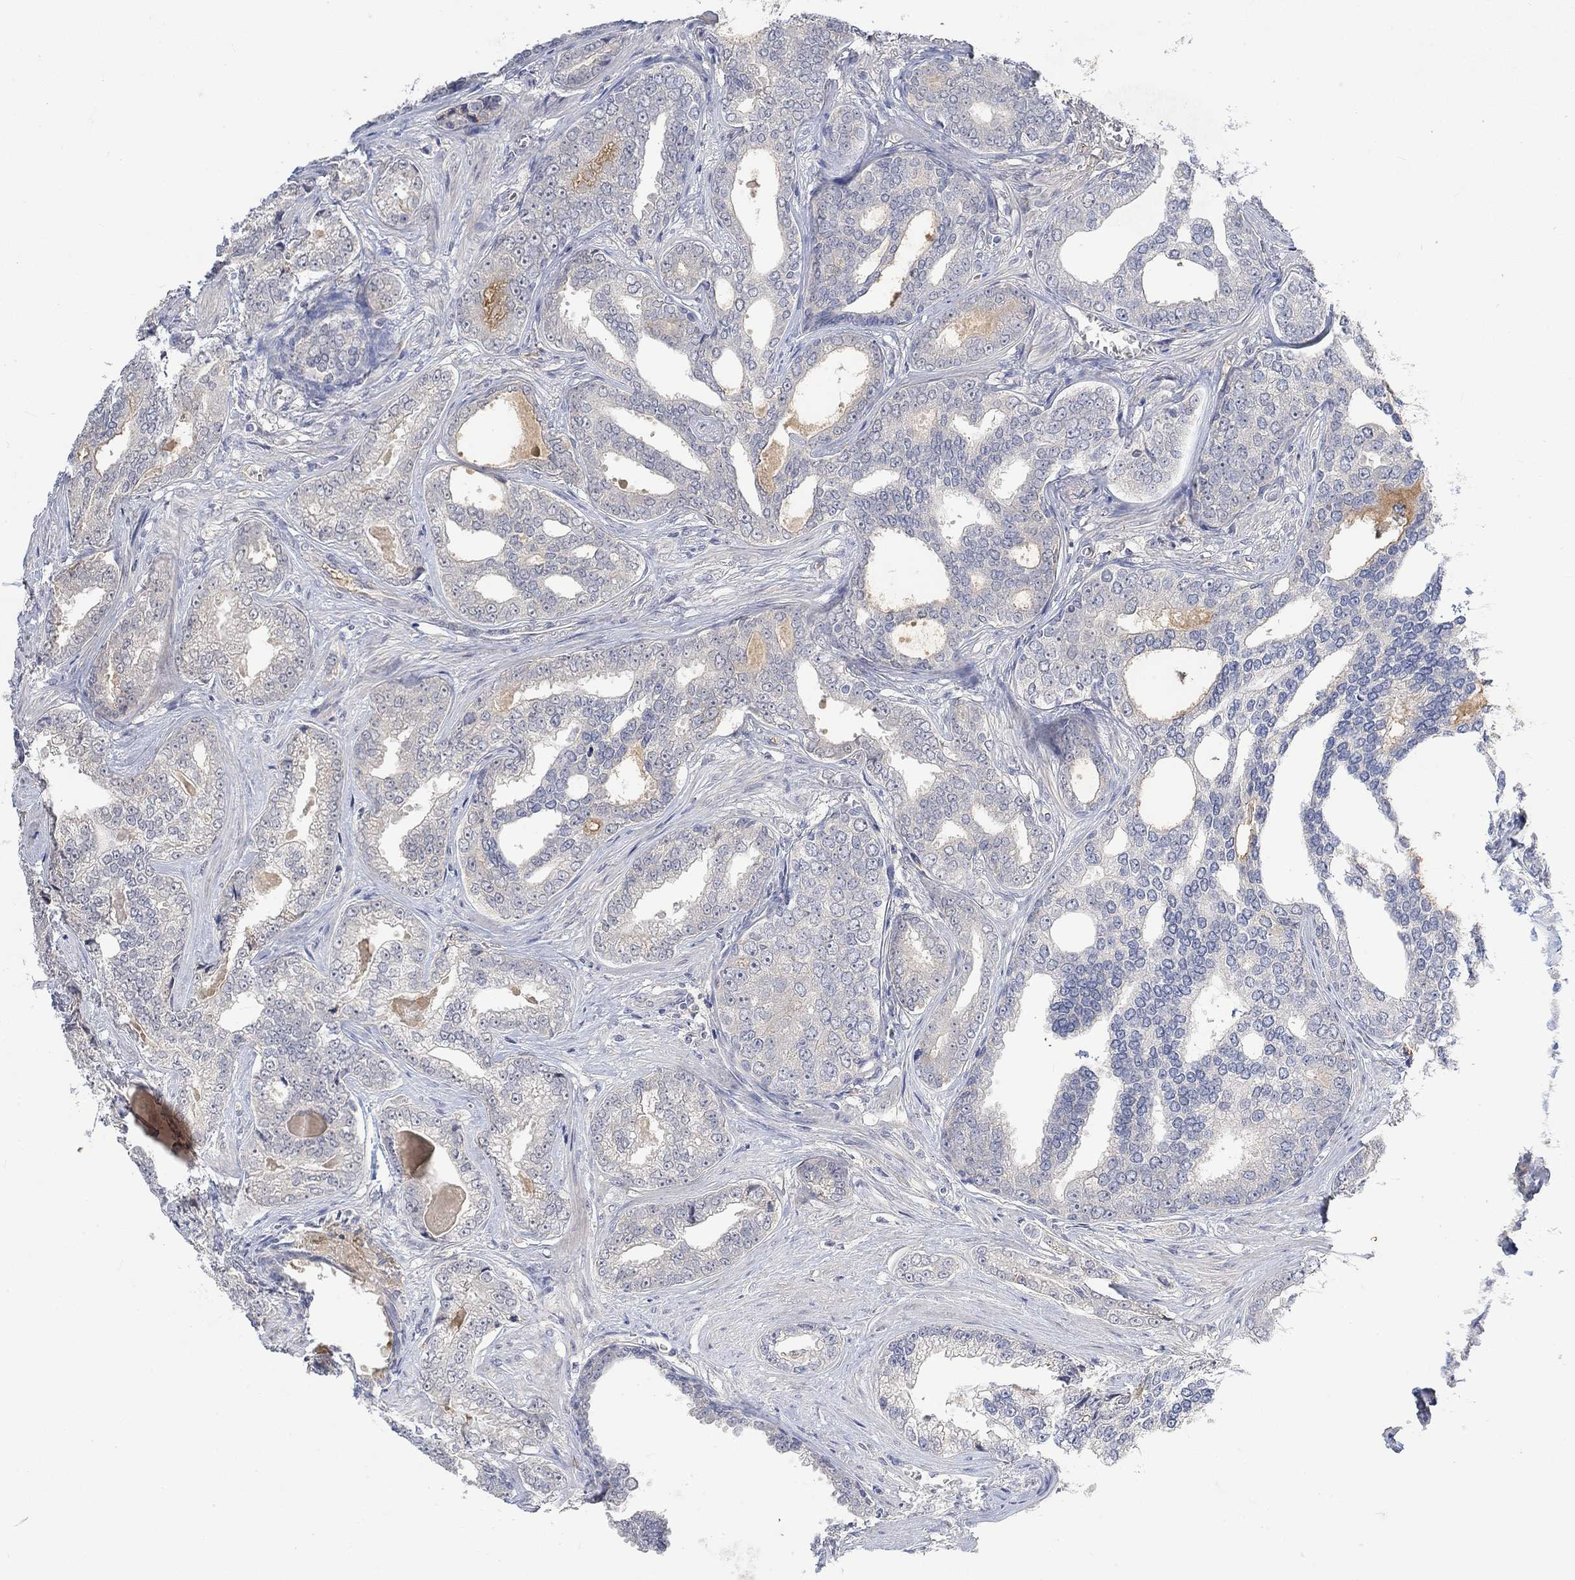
{"staining": {"intensity": "negative", "quantity": "none", "location": "none"}, "tissue": "prostate cancer", "cell_type": "Tumor cells", "image_type": "cancer", "snomed": [{"axis": "morphology", "description": "Adenocarcinoma, NOS"}, {"axis": "topography", "description": "Prostate"}], "caption": "Protein analysis of prostate cancer (adenocarcinoma) reveals no significant staining in tumor cells. Nuclei are stained in blue.", "gene": "MSTN", "patient": {"sex": "male", "age": 67}}